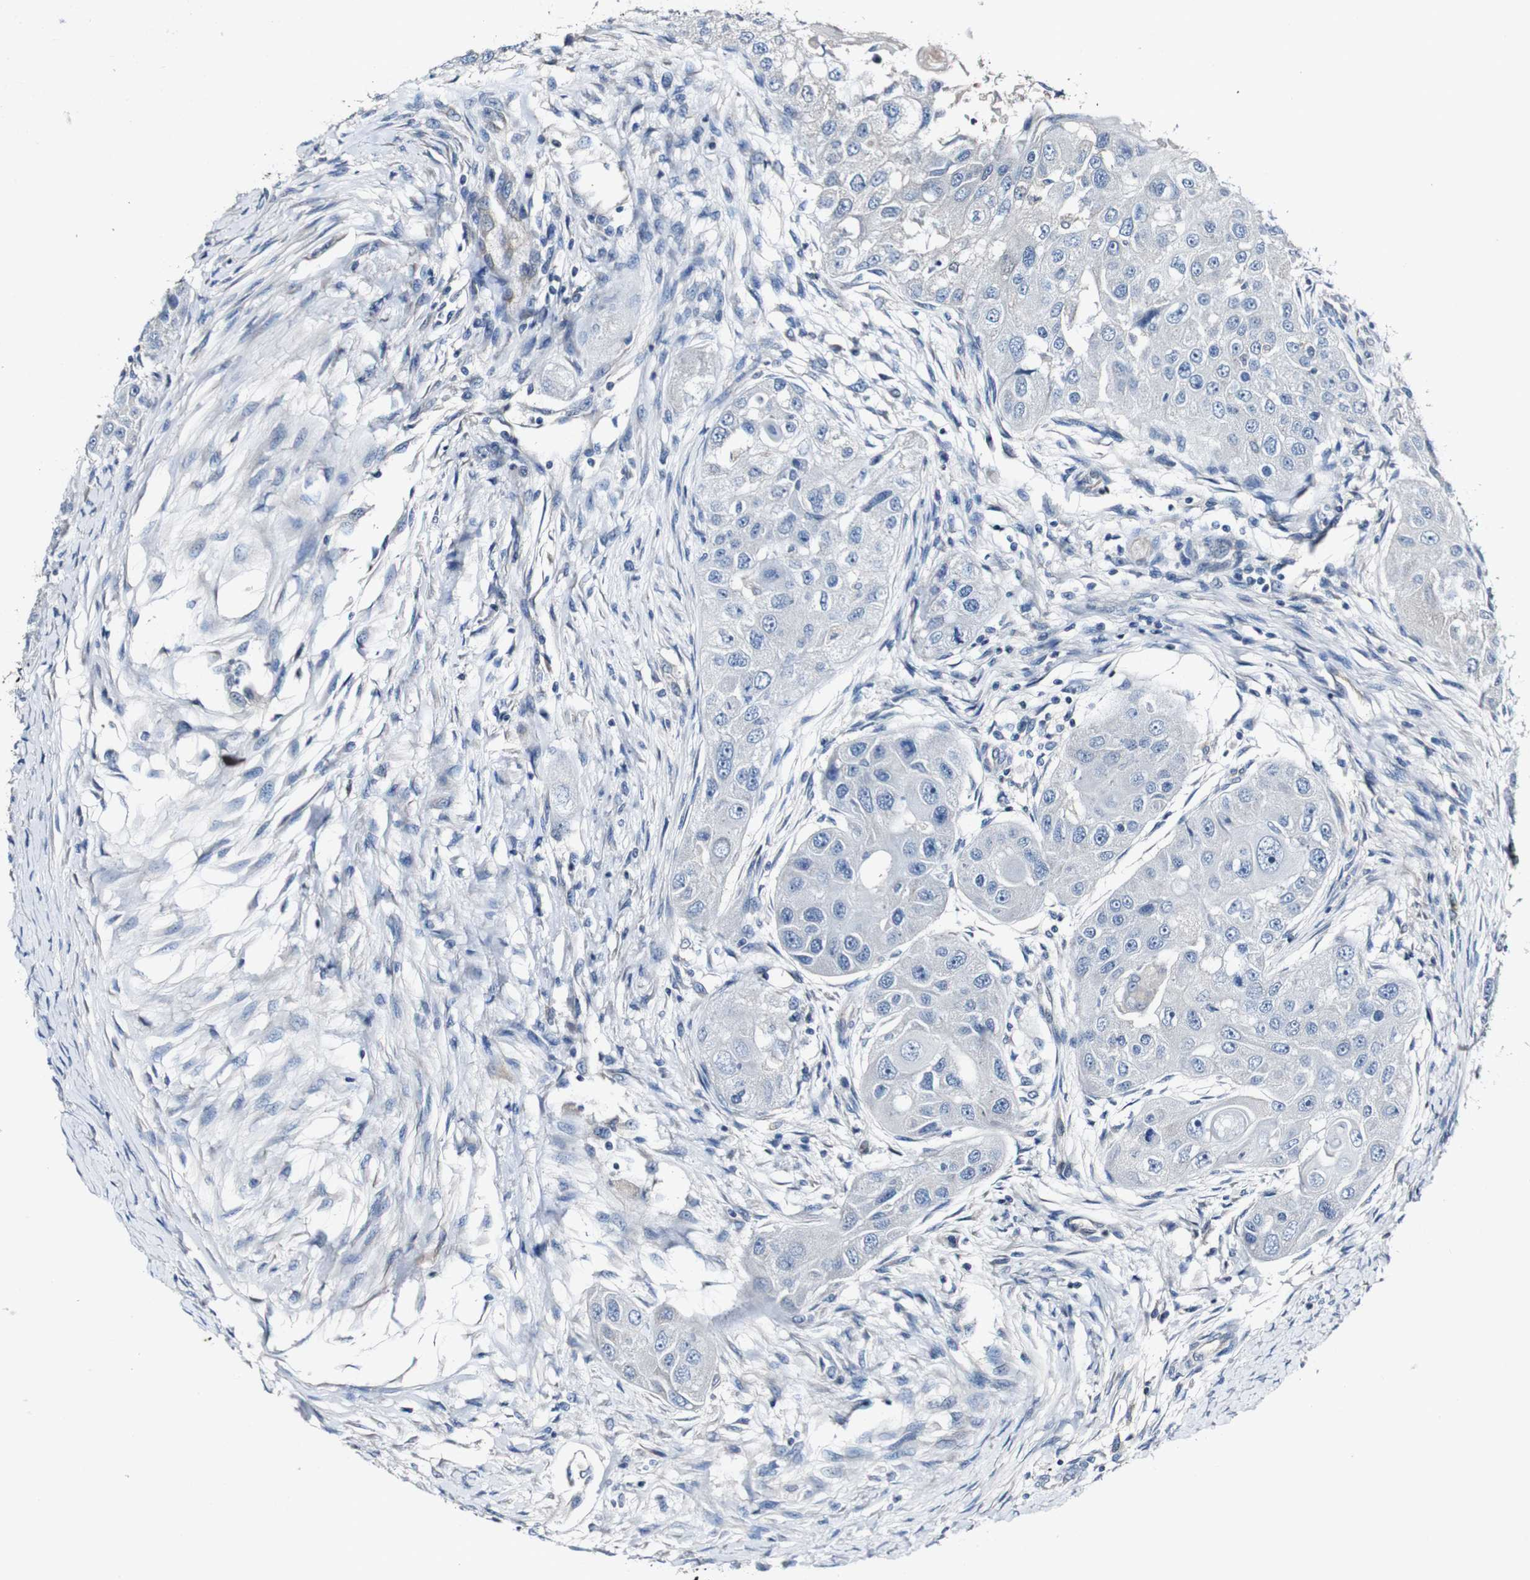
{"staining": {"intensity": "negative", "quantity": "none", "location": "none"}, "tissue": "head and neck cancer", "cell_type": "Tumor cells", "image_type": "cancer", "snomed": [{"axis": "morphology", "description": "Normal tissue, NOS"}, {"axis": "morphology", "description": "Squamous cell carcinoma, NOS"}, {"axis": "topography", "description": "Skeletal muscle"}, {"axis": "topography", "description": "Head-Neck"}], "caption": "DAB immunohistochemical staining of human squamous cell carcinoma (head and neck) exhibits no significant staining in tumor cells. (Immunohistochemistry (ihc), brightfield microscopy, high magnification).", "gene": "GRAMD1A", "patient": {"sex": "male", "age": 51}}